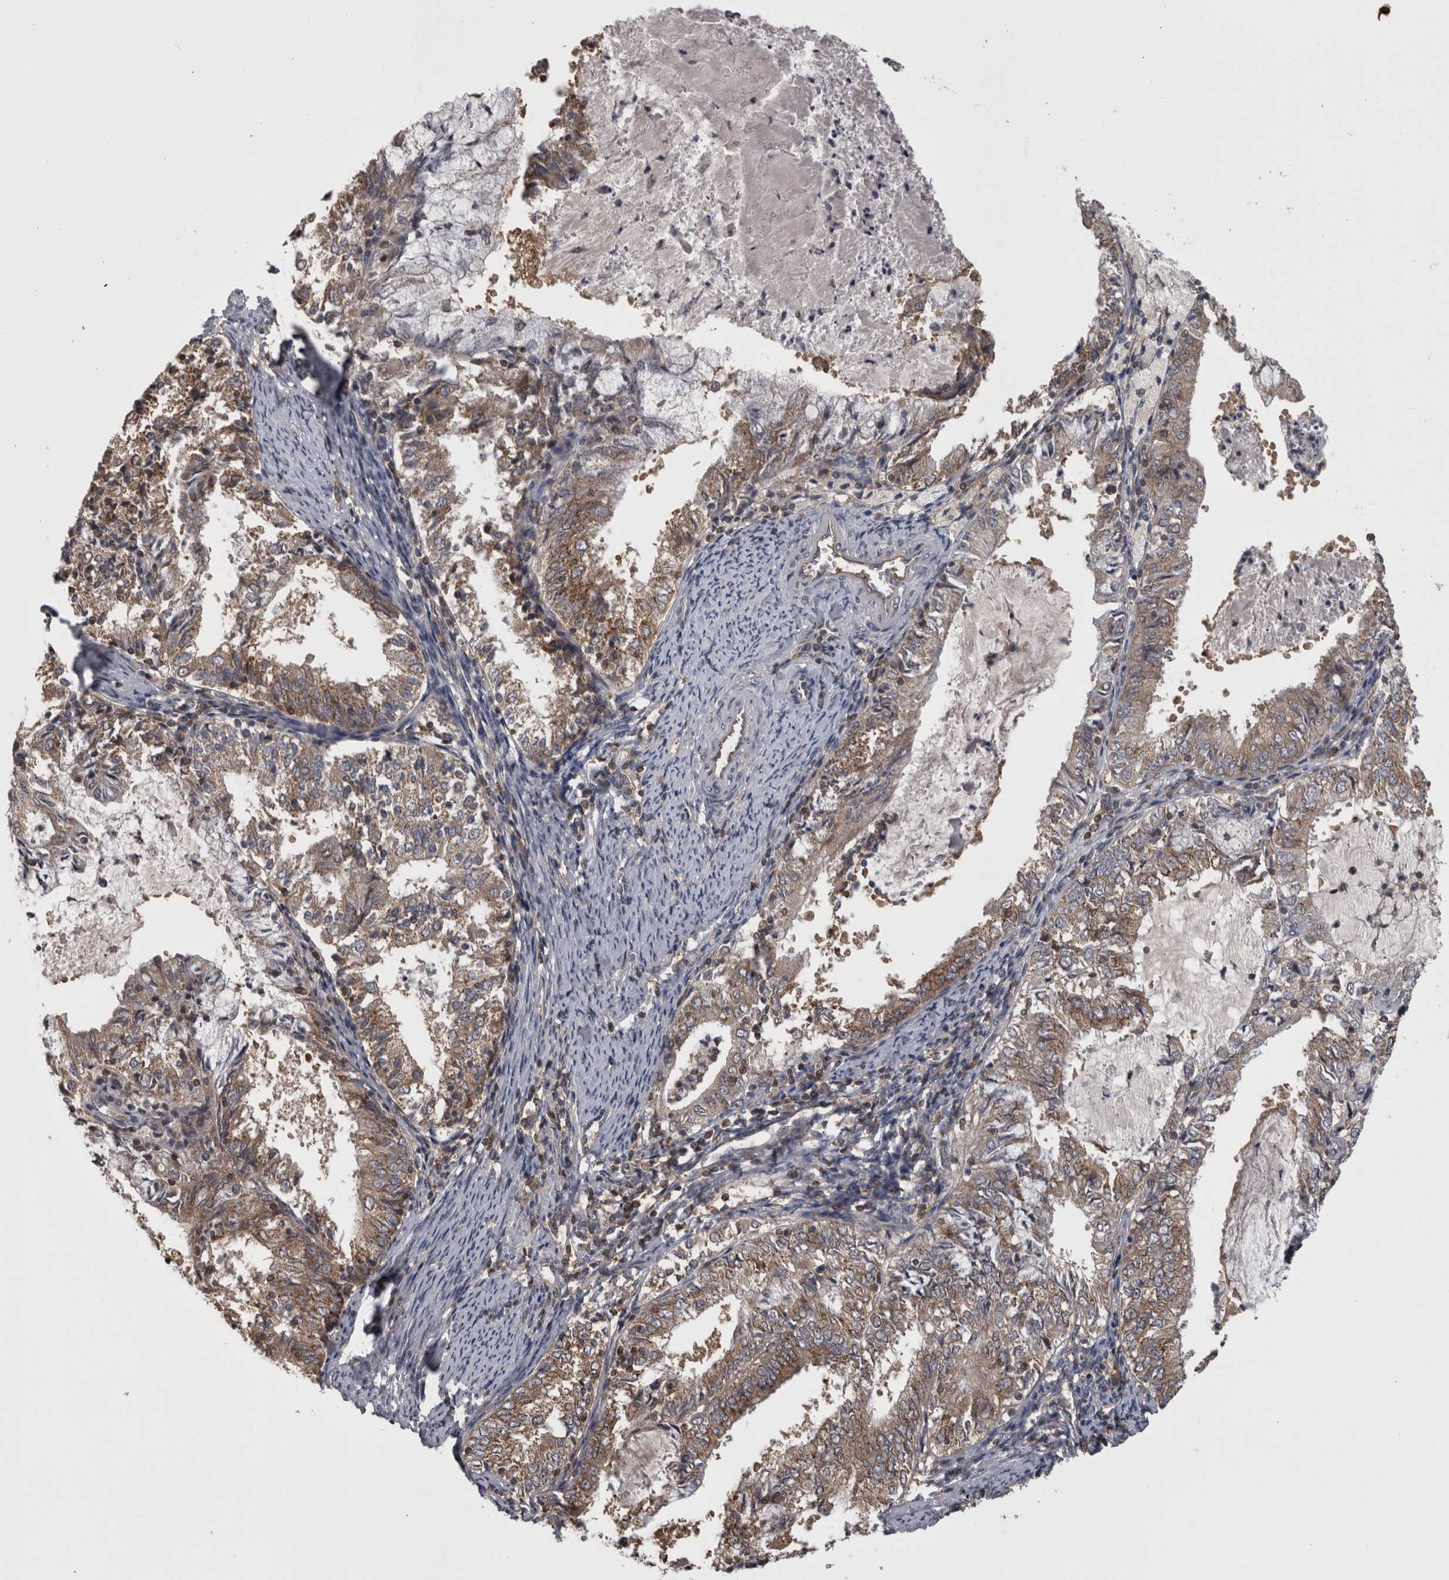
{"staining": {"intensity": "weak", "quantity": ">75%", "location": "cytoplasmic/membranous"}, "tissue": "endometrial cancer", "cell_type": "Tumor cells", "image_type": "cancer", "snomed": [{"axis": "morphology", "description": "Adenocarcinoma, NOS"}, {"axis": "topography", "description": "Endometrium"}], "caption": "A brown stain shows weak cytoplasmic/membranous staining of a protein in adenocarcinoma (endometrial) tumor cells.", "gene": "APRT", "patient": {"sex": "female", "age": 57}}